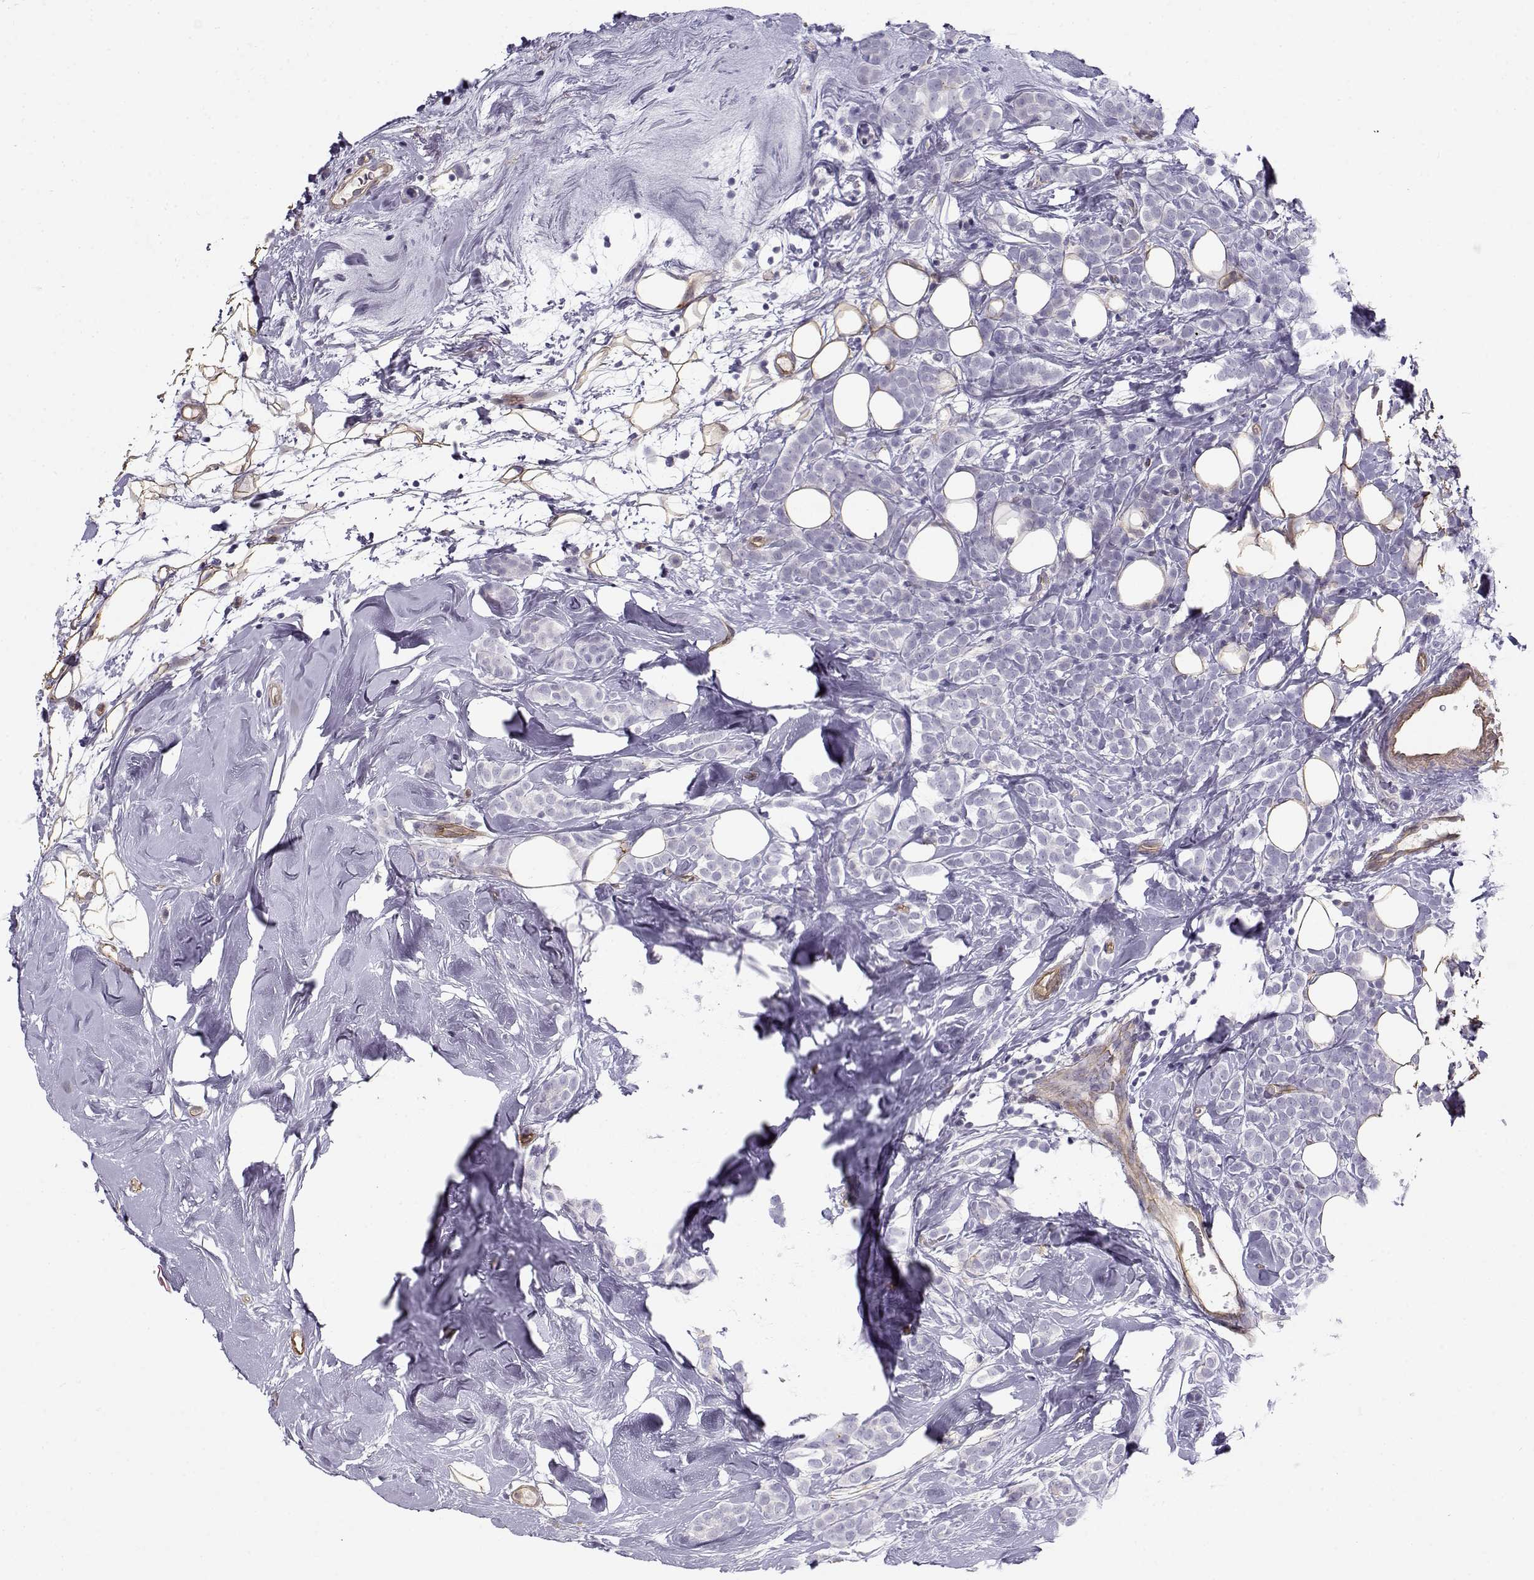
{"staining": {"intensity": "negative", "quantity": "none", "location": "none"}, "tissue": "breast cancer", "cell_type": "Tumor cells", "image_type": "cancer", "snomed": [{"axis": "morphology", "description": "Lobular carcinoma"}, {"axis": "topography", "description": "Breast"}], "caption": "Lobular carcinoma (breast) was stained to show a protein in brown. There is no significant expression in tumor cells.", "gene": "MYO1A", "patient": {"sex": "female", "age": 49}}